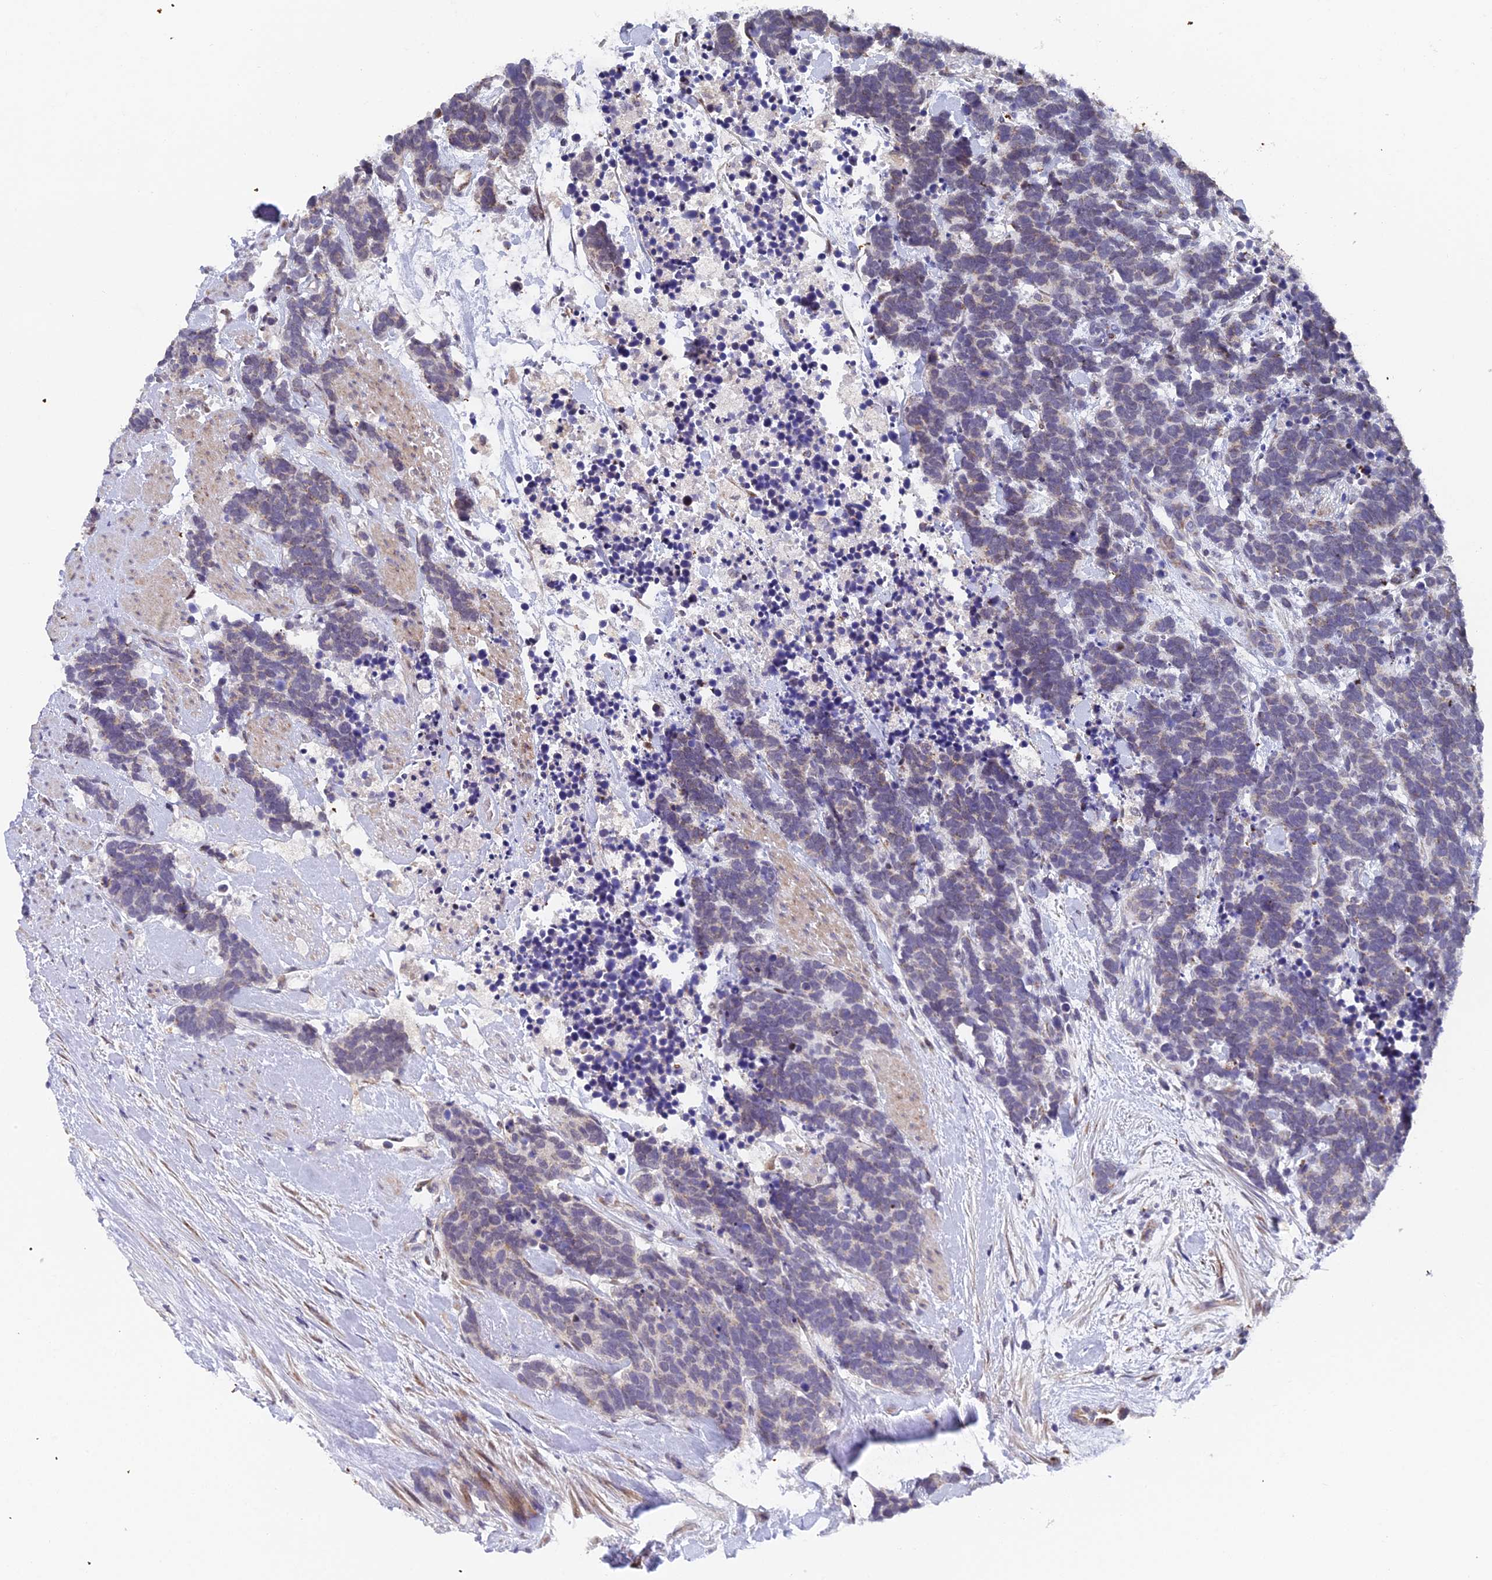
{"staining": {"intensity": "negative", "quantity": "none", "location": "none"}, "tissue": "carcinoid", "cell_type": "Tumor cells", "image_type": "cancer", "snomed": [{"axis": "morphology", "description": "Carcinoma, NOS"}, {"axis": "morphology", "description": "Carcinoid, malignant, NOS"}, {"axis": "topography", "description": "Prostate"}], "caption": "The IHC image has no significant positivity in tumor cells of carcinoid tissue. (Stains: DAB IHC with hematoxylin counter stain, Microscopy: brightfield microscopy at high magnification).", "gene": "XKR9", "patient": {"sex": "male", "age": 57}}